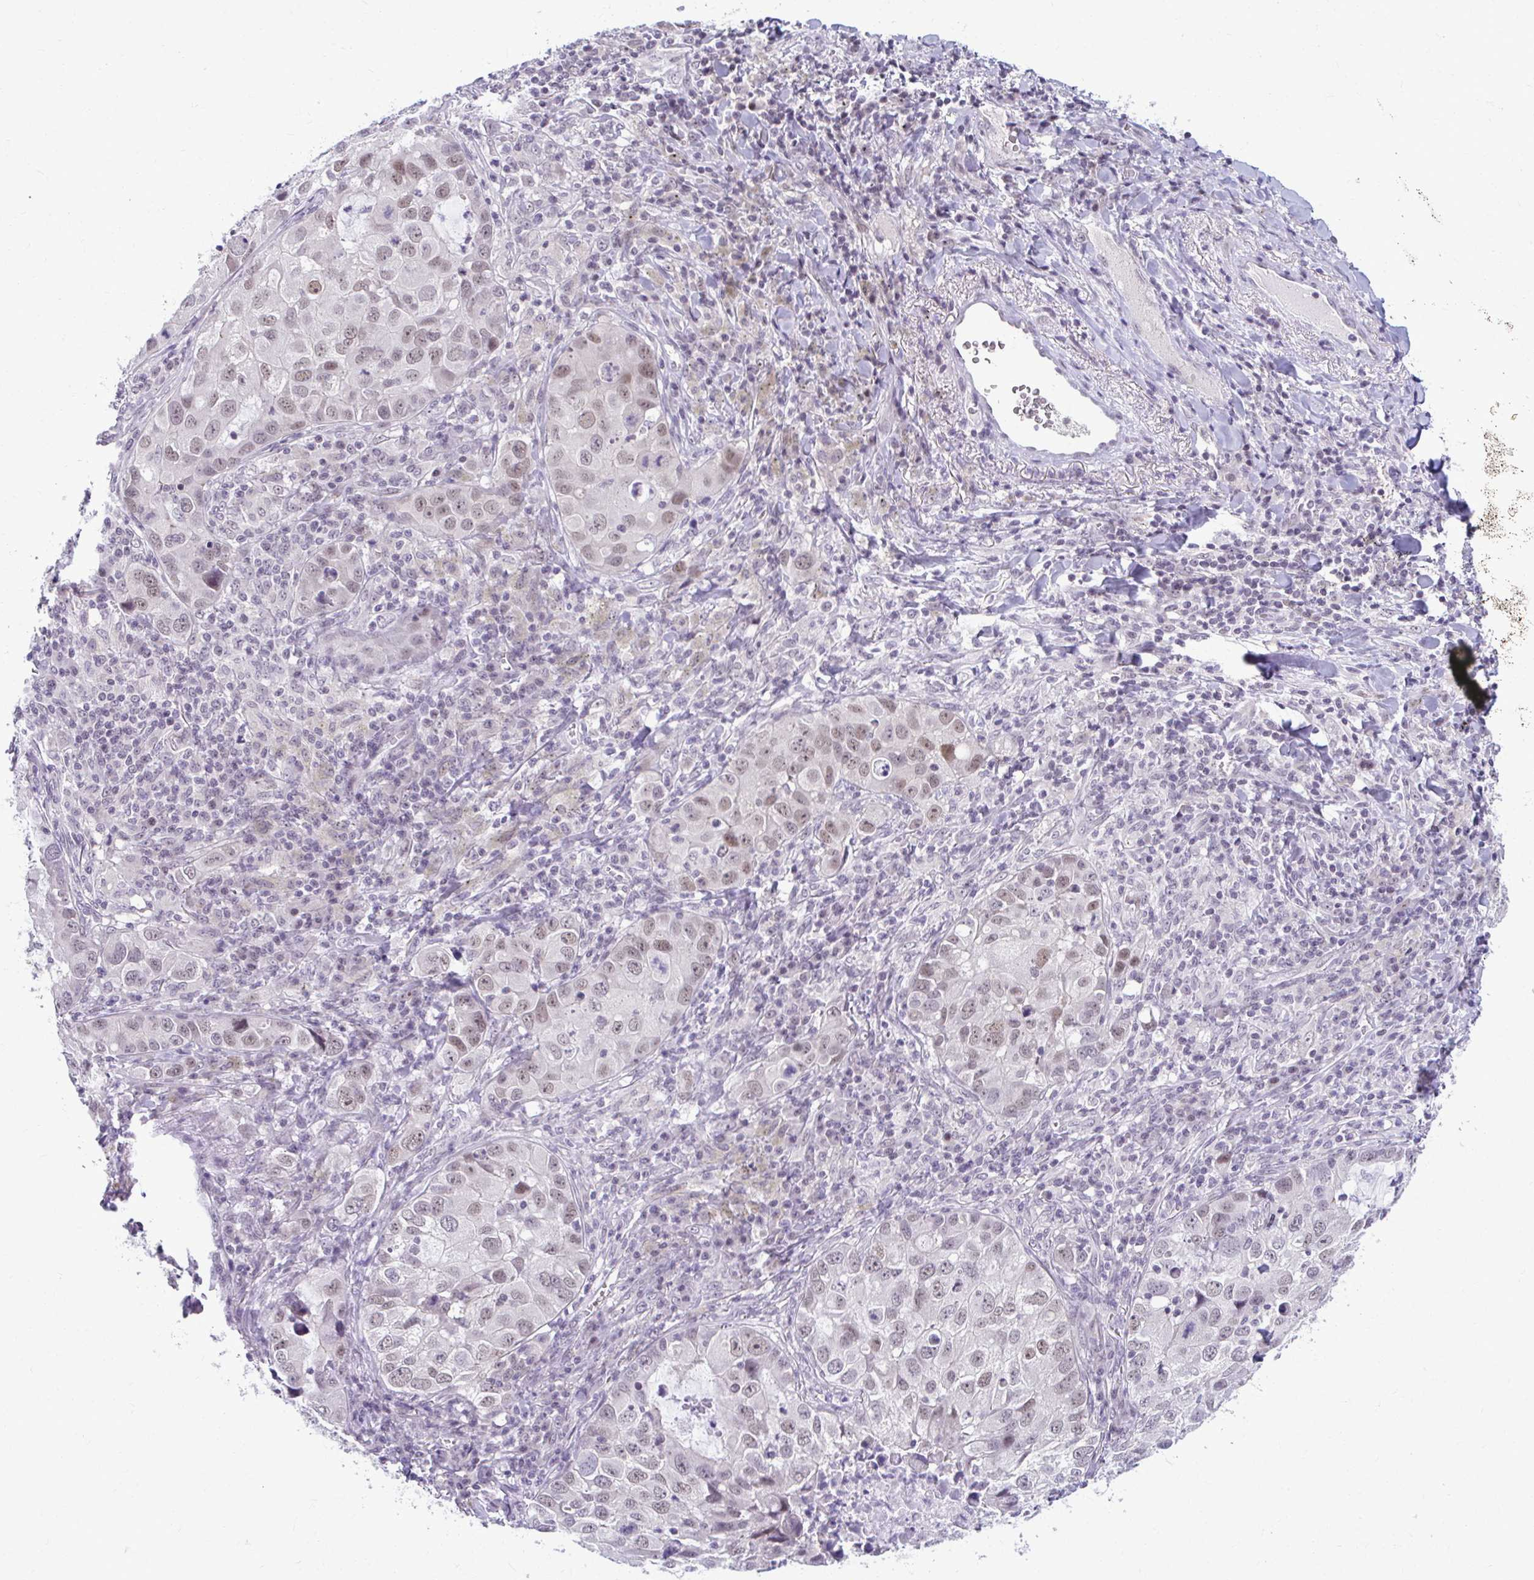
{"staining": {"intensity": "weak", "quantity": ">75%", "location": "nuclear"}, "tissue": "lung cancer", "cell_type": "Tumor cells", "image_type": "cancer", "snomed": [{"axis": "morphology", "description": "Normal morphology"}, {"axis": "morphology", "description": "Adenocarcinoma, NOS"}, {"axis": "topography", "description": "Lymph node"}, {"axis": "topography", "description": "Lung"}], "caption": "The photomicrograph exhibits staining of lung cancer, revealing weak nuclear protein expression (brown color) within tumor cells. (DAB IHC with brightfield microscopy, high magnification).", "gene": "MAF1", "patient": {"sex": "female", "age": 51}}